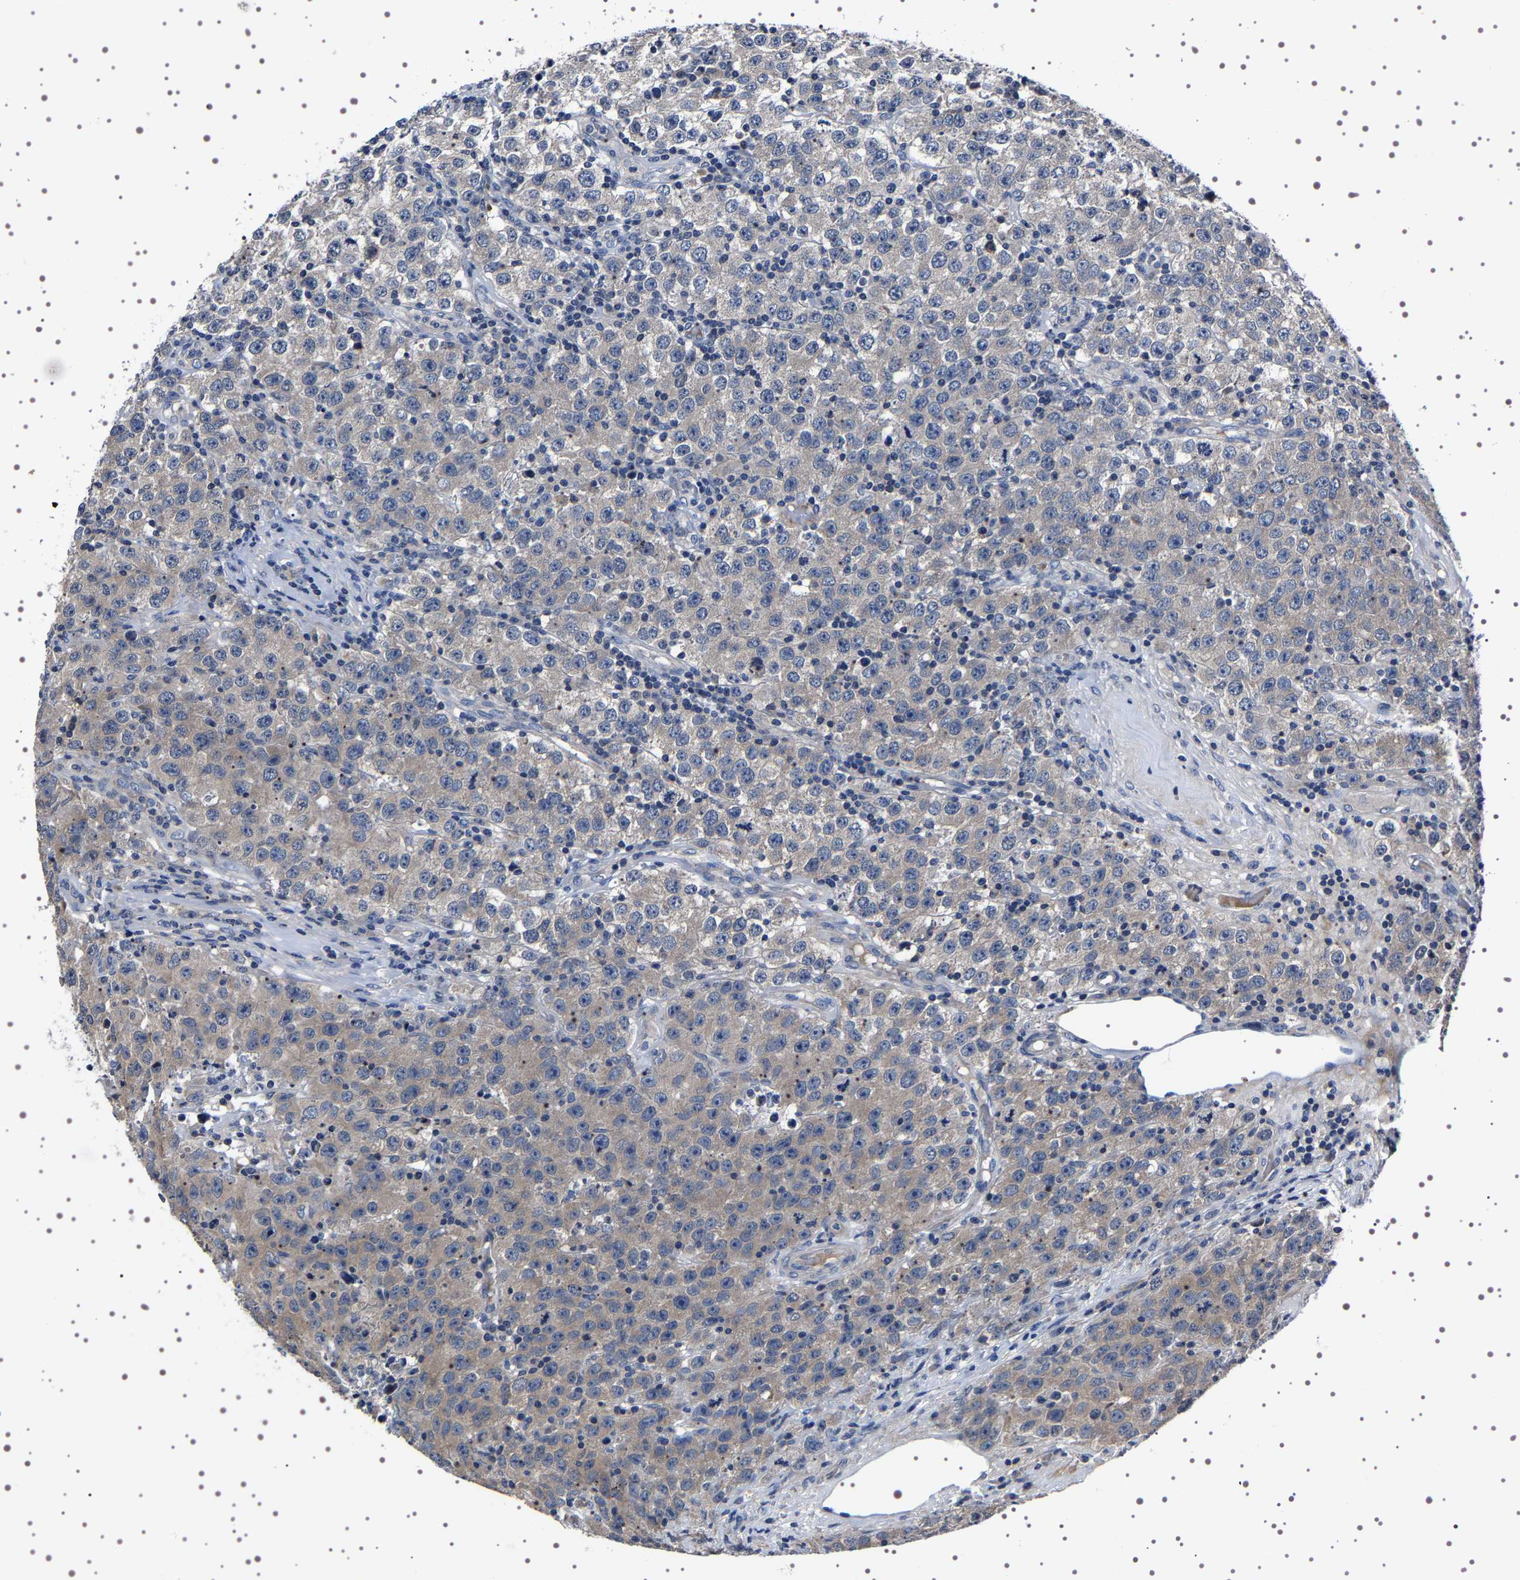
{"staining": {"intensity": "weak", "quantity": "25%-75%", "location": "cytoplasmic/membranous"}, "tissue": "testis cancer", "cell_type": "Tumor cells", "image_type": "cancer", "snomed": [{"axis": "morphology", "description": "Seminoma, NOS"}, {"axis": "topography", "description": "Testis"}], "caption": "An IHC photomicrograph of neoplastic tissue is shown. Protein staining in brown labels weak cytoplasmic/membranous positivity in testis seminoma within tumor cells. (DAB IHC with brightfield microscopy, high magnification).", "gene": "TARBP1", "patient": {"sex": "male", "age": 52}}